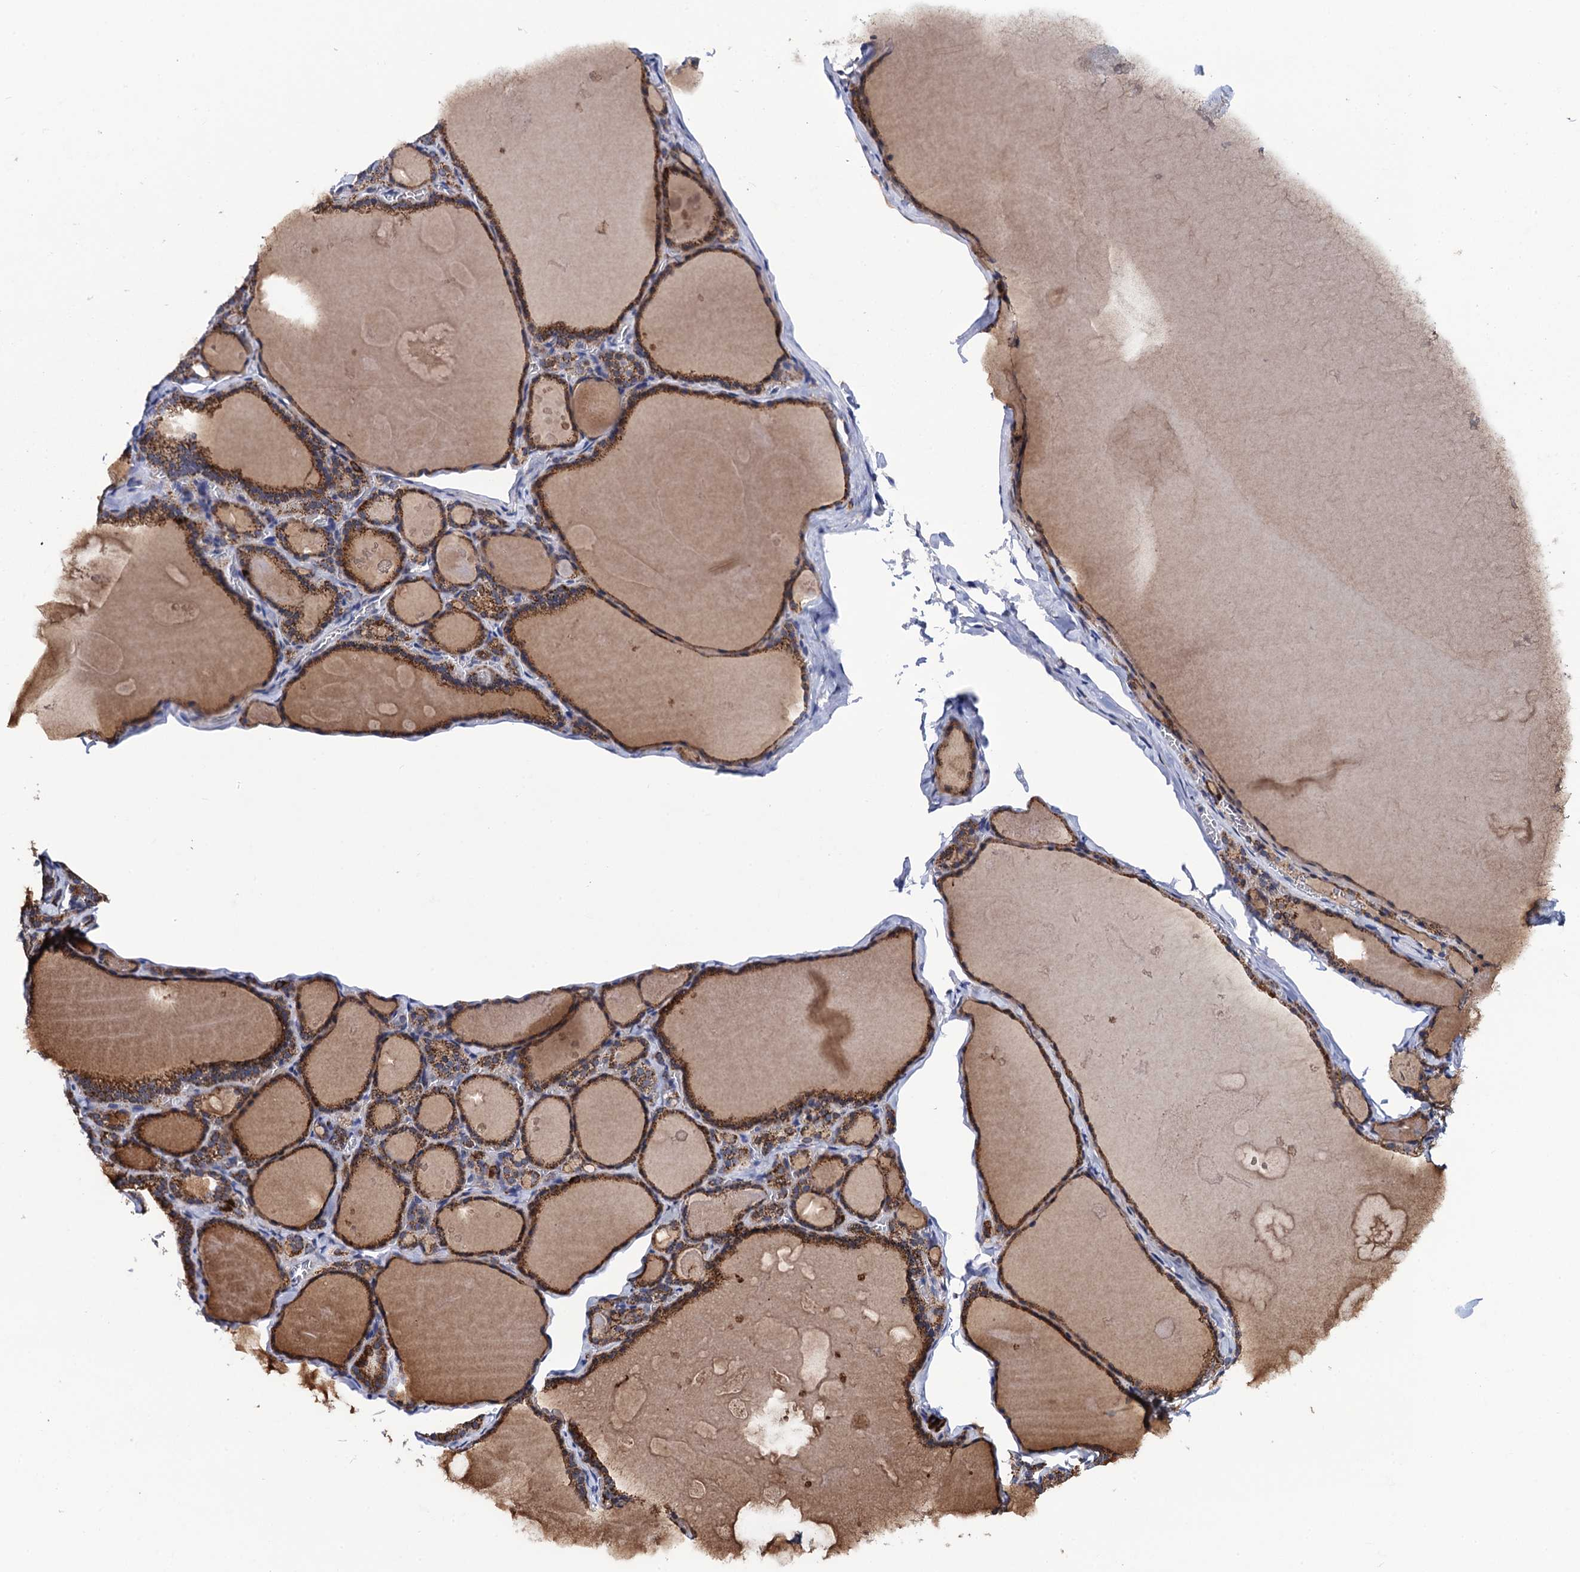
{"staining": {"intensity": "strong", "quantity": ">75%", "location": "cytoplasmic/membranous"}, "tissue": "thyroid gland", "cell_type": "Glandular cells", "image_type": "normal", "snomed": [{"axis": "morphology", "description": "Normal tissue, NOS"}, {"axis": "topography", "description": "Thyroid gland"}], "caption": "Immunohistochemistry (DAB) staining of unremarkable human thyroid gland demonstrates strong cytoplasmic/membranous protein staining in approximately >75% of glandular cells. The protein is stained brown, and the nuclei are stained in blue (DAB (3,3'-diaminobenzidine) IHC with brightfield microscopy, high magnification).", "gene": "PTCD3", "patient": {"sex": "male", "age": 56}}